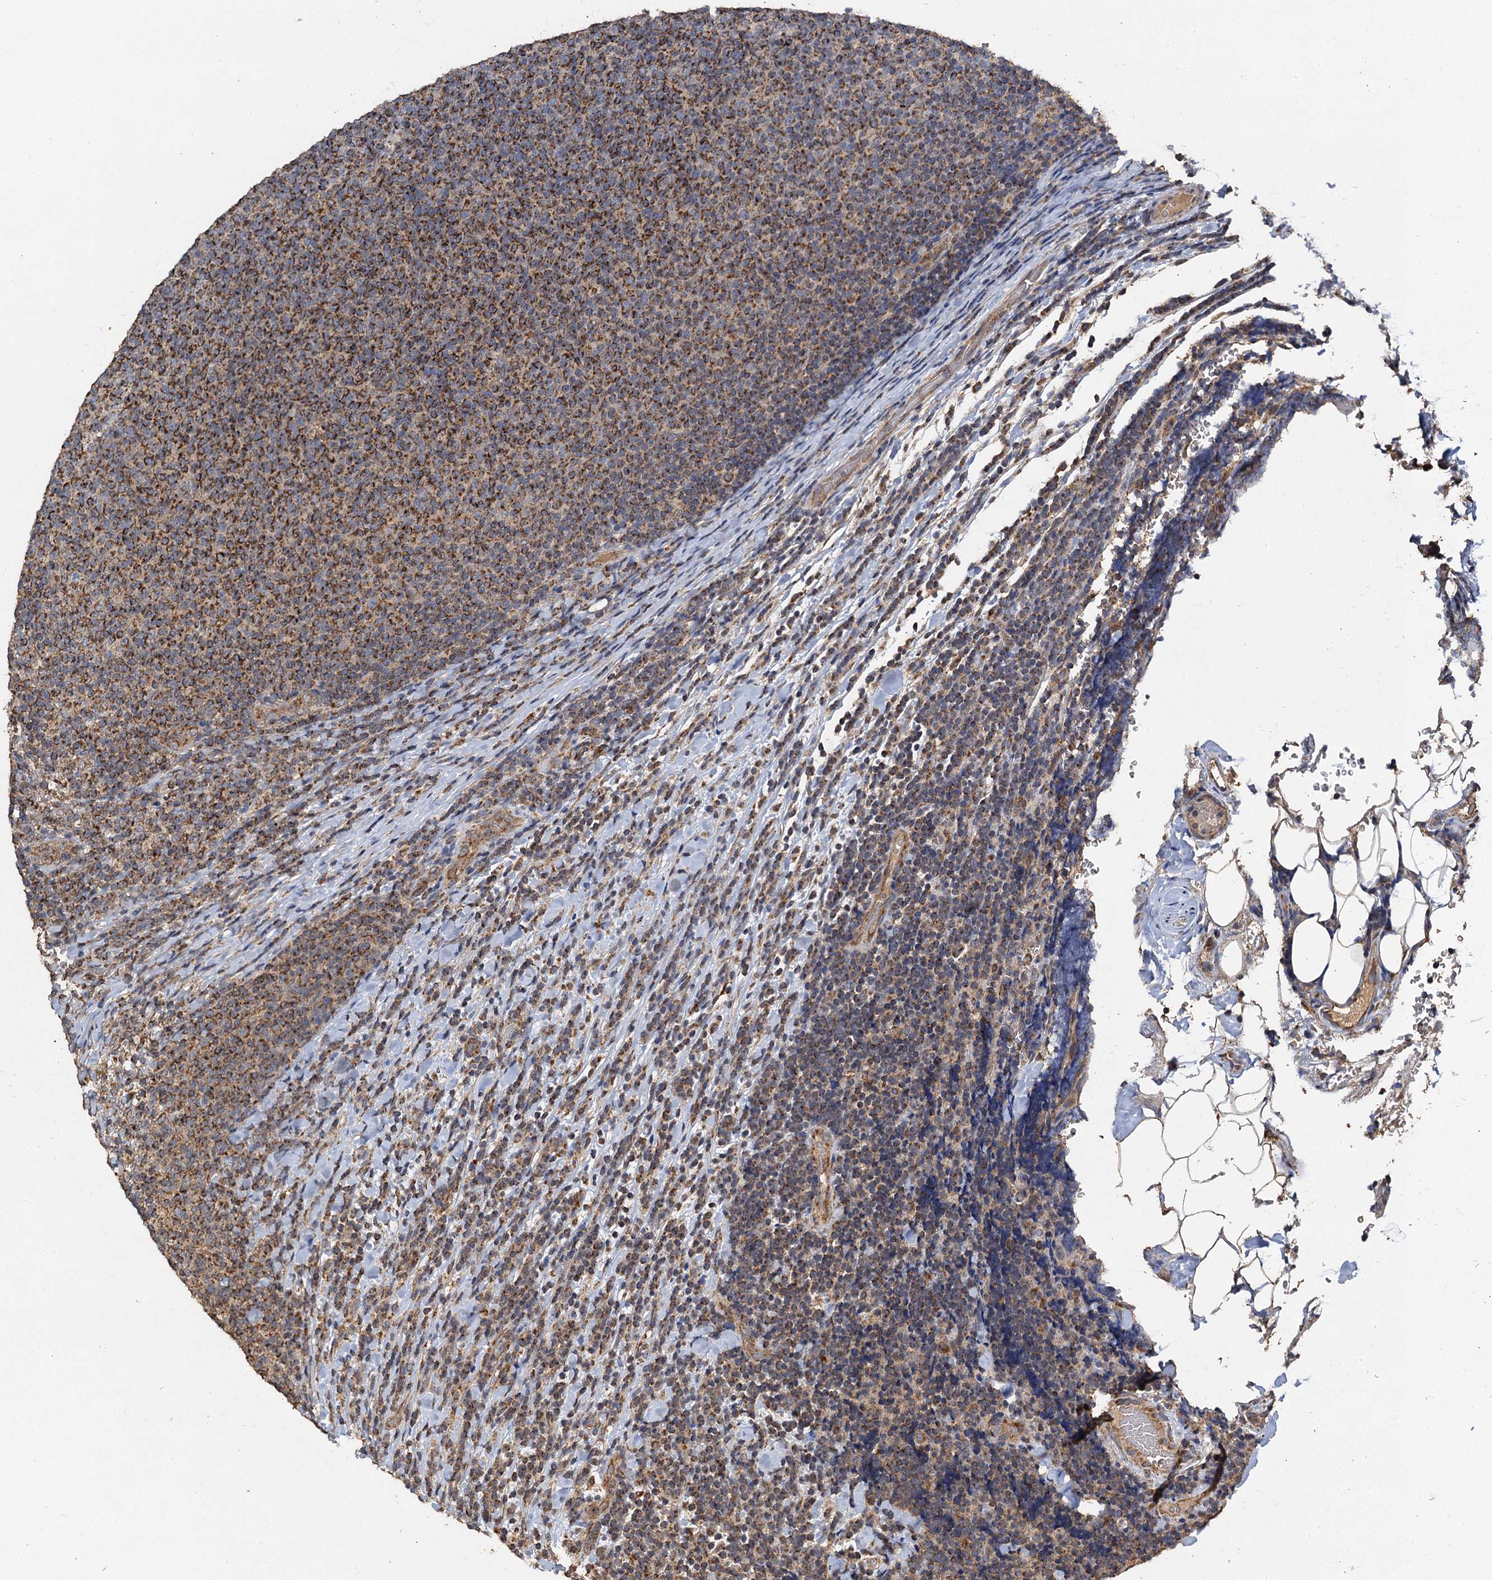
{"staining": {"intensity": "moderate", "quantity": ">75%", "location": "cytoplasmic/membranous"}, "tissue": "lymphoma", "cell_type": "Tumor cells", "image_type": "cancer", "snomed": [{"axis": "morphology", "description": "Malignant lymphoma, non-Hodgkin's type, Low grade"}, {"axis": "topography", "description": "Lymph node"}], "caption": "There is medium levels of moderate cytoplasmic/membranous staining in tumor cells of lymphoma, as demonstrated by immunohistochemical staining (brown color).", "gene": "NDUFA13", "patient": {"sex": "male", "age": 66}}